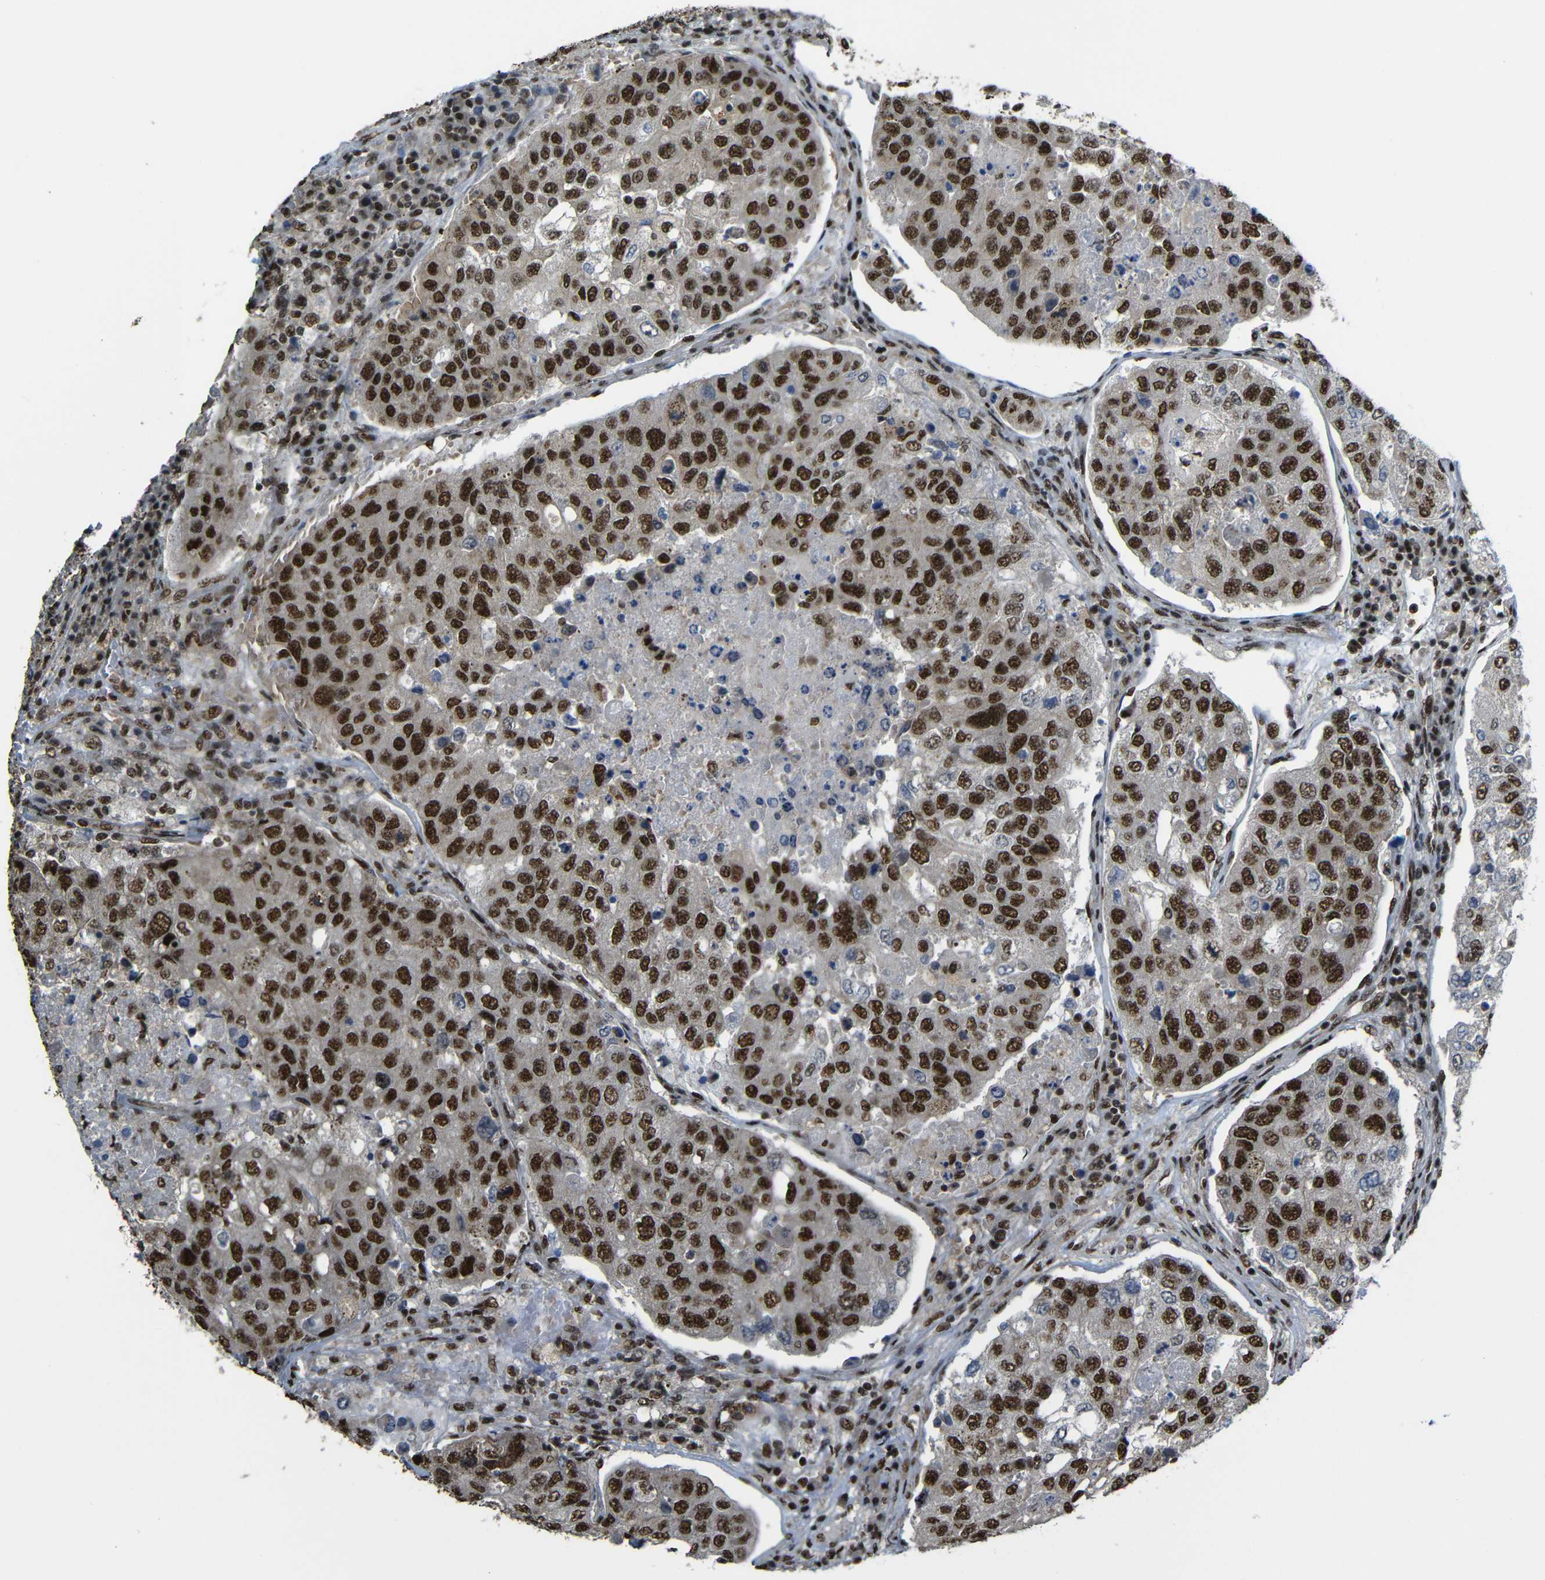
{"staining": {"intensity": "strong", "quantity": ">75%", "location": "cytoplasmic/membranous,nuclear"}, "tissue": "urothelial cancer", "cell_type": "Tumor cells", "image_type": "cancer", "snomed": [{"axis": "morphology", "description": "Urothelial carcinoma, High grade"}, {"axis": "topography", "description": "Lymph node"}, {"axis": "topography", "description": "Urinary bladder"}], "caption": "A brown stain shows strong cytoplasmic/membranous and nuclear expression of a protein in urothelial carcinoma (high-grade) tumor cells. (DAB (3,3'-diaminobenzidine) IHC, brown staining for protein, blue staining for nuclei).", "gene": "TCF7L2", "patient": {"sex": "male", "age": 51}}